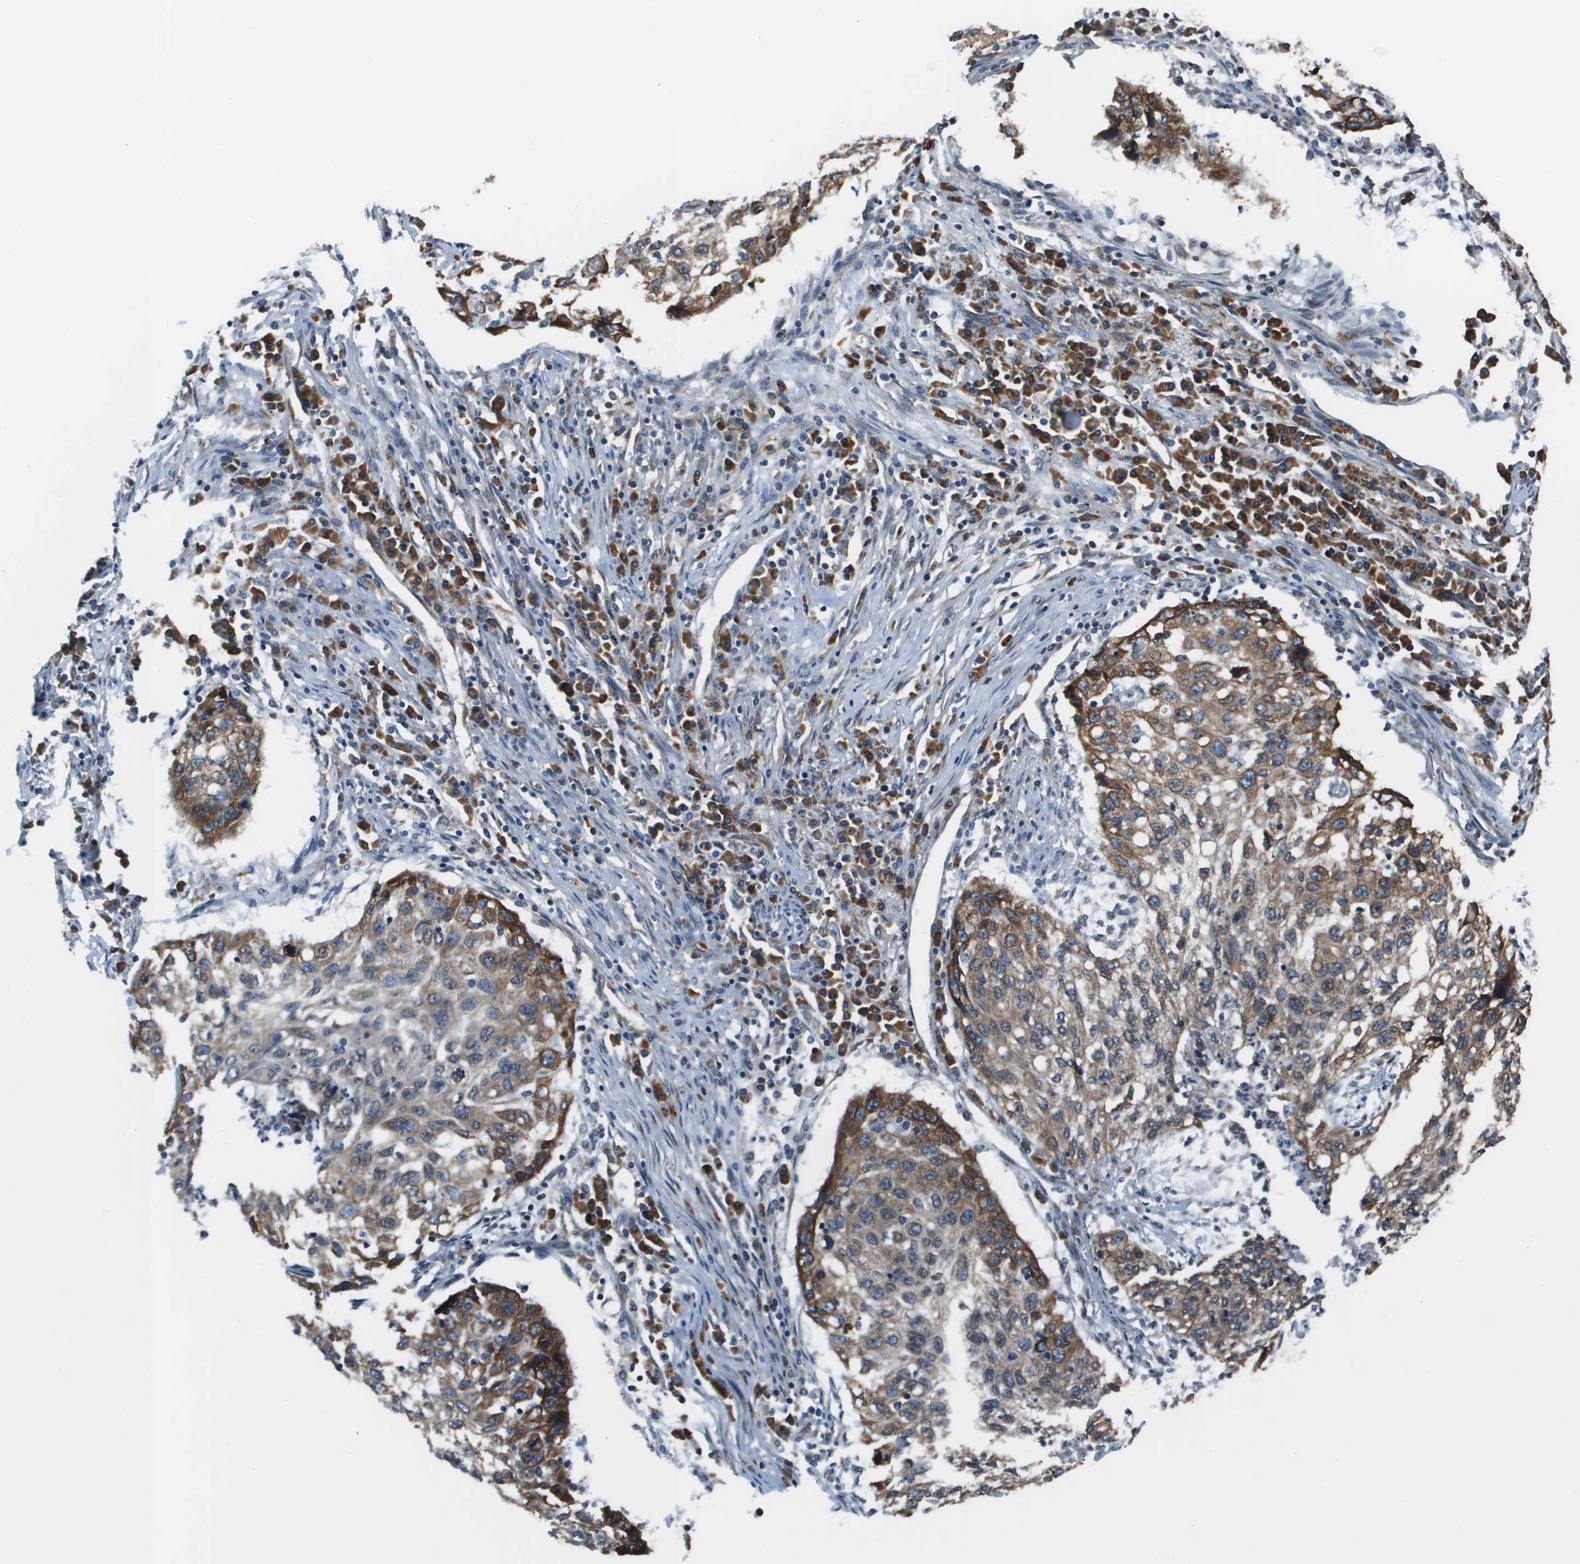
{"staining": {"intensity": "moderate", "quantity": ">75%", "location": "cytoplasmic/membranous"}, "tissue": "lung cancer", "cell_type": "Tumor cells", "image_type": "cancer", "snomed": [{"axis": "morphology", "description": "Squamous cell carcinoma, NOS"}, {"axis": "topography", "description": "Lung"}], "caption": "Immunohistochemical staining of lung squamous cell carcinoma displays medium levels of moderate cytoplasmic/membranous protein expression in about >75% of tumor cells. Immunohistochemistry (ihc) stains the protein in brown and the nuclei are stained blue.", "gene": "SEC62", "patient": {"sex": "female", "age": 63}}